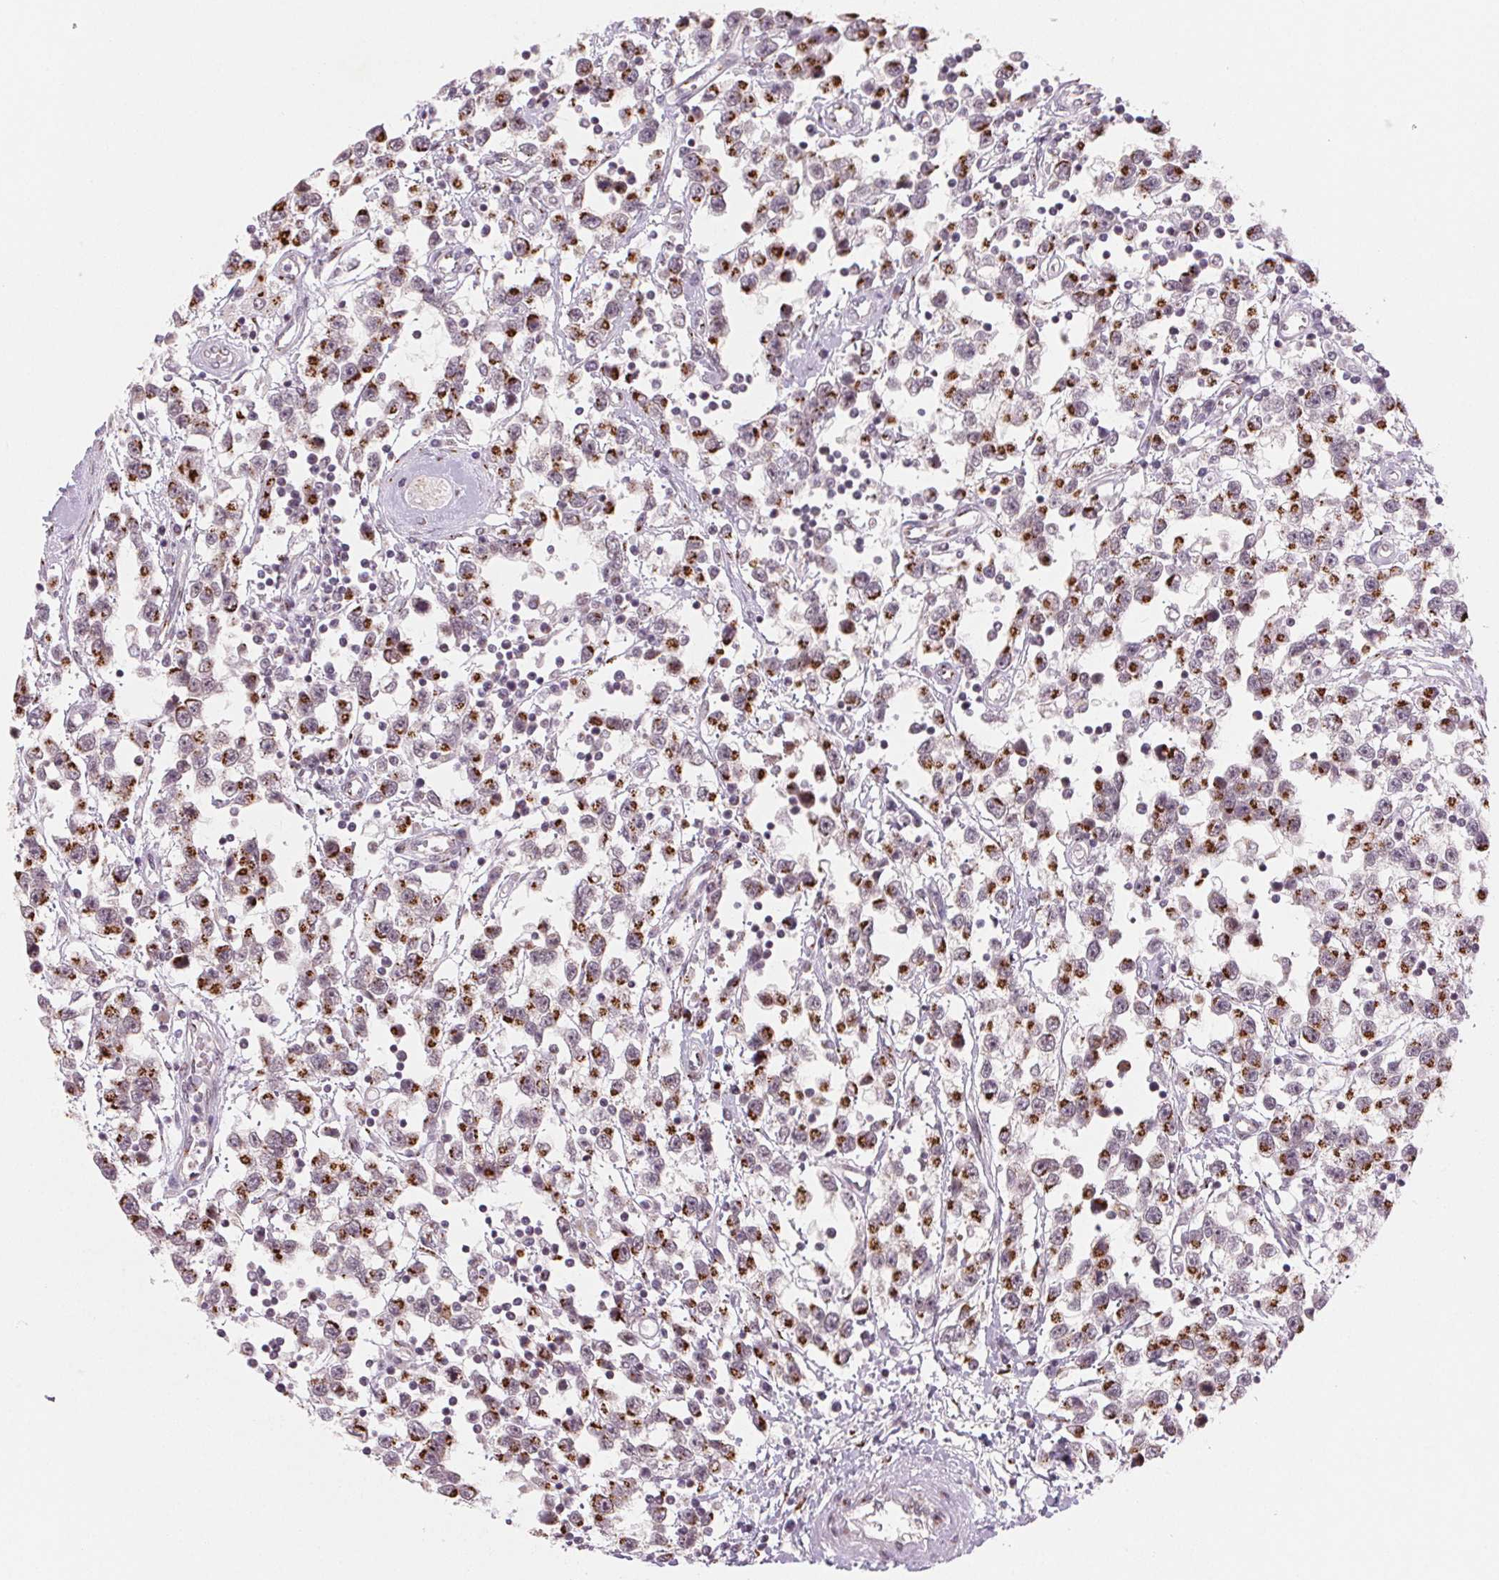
{"staining": {"intensity": "strong", "quantity": ">75%", "location": "cytoplasmic/membranous"}, "tissue": "testis cancer", "cell_type": "Tumor cells", "image_type": "cancer", "snomed": [{"axis": "morphology", "description": "Seminoma, NOS"}, {"axis": "topography", "description": "Testis"}], "caption": "Testis cancer tissue shows strong cytoplasmic/membranous staining in about >75% of tumor cells, visualized by immunohistochemistry.", "gene": "RAB22A", "patient": {"sex": "male", "age": 34}}